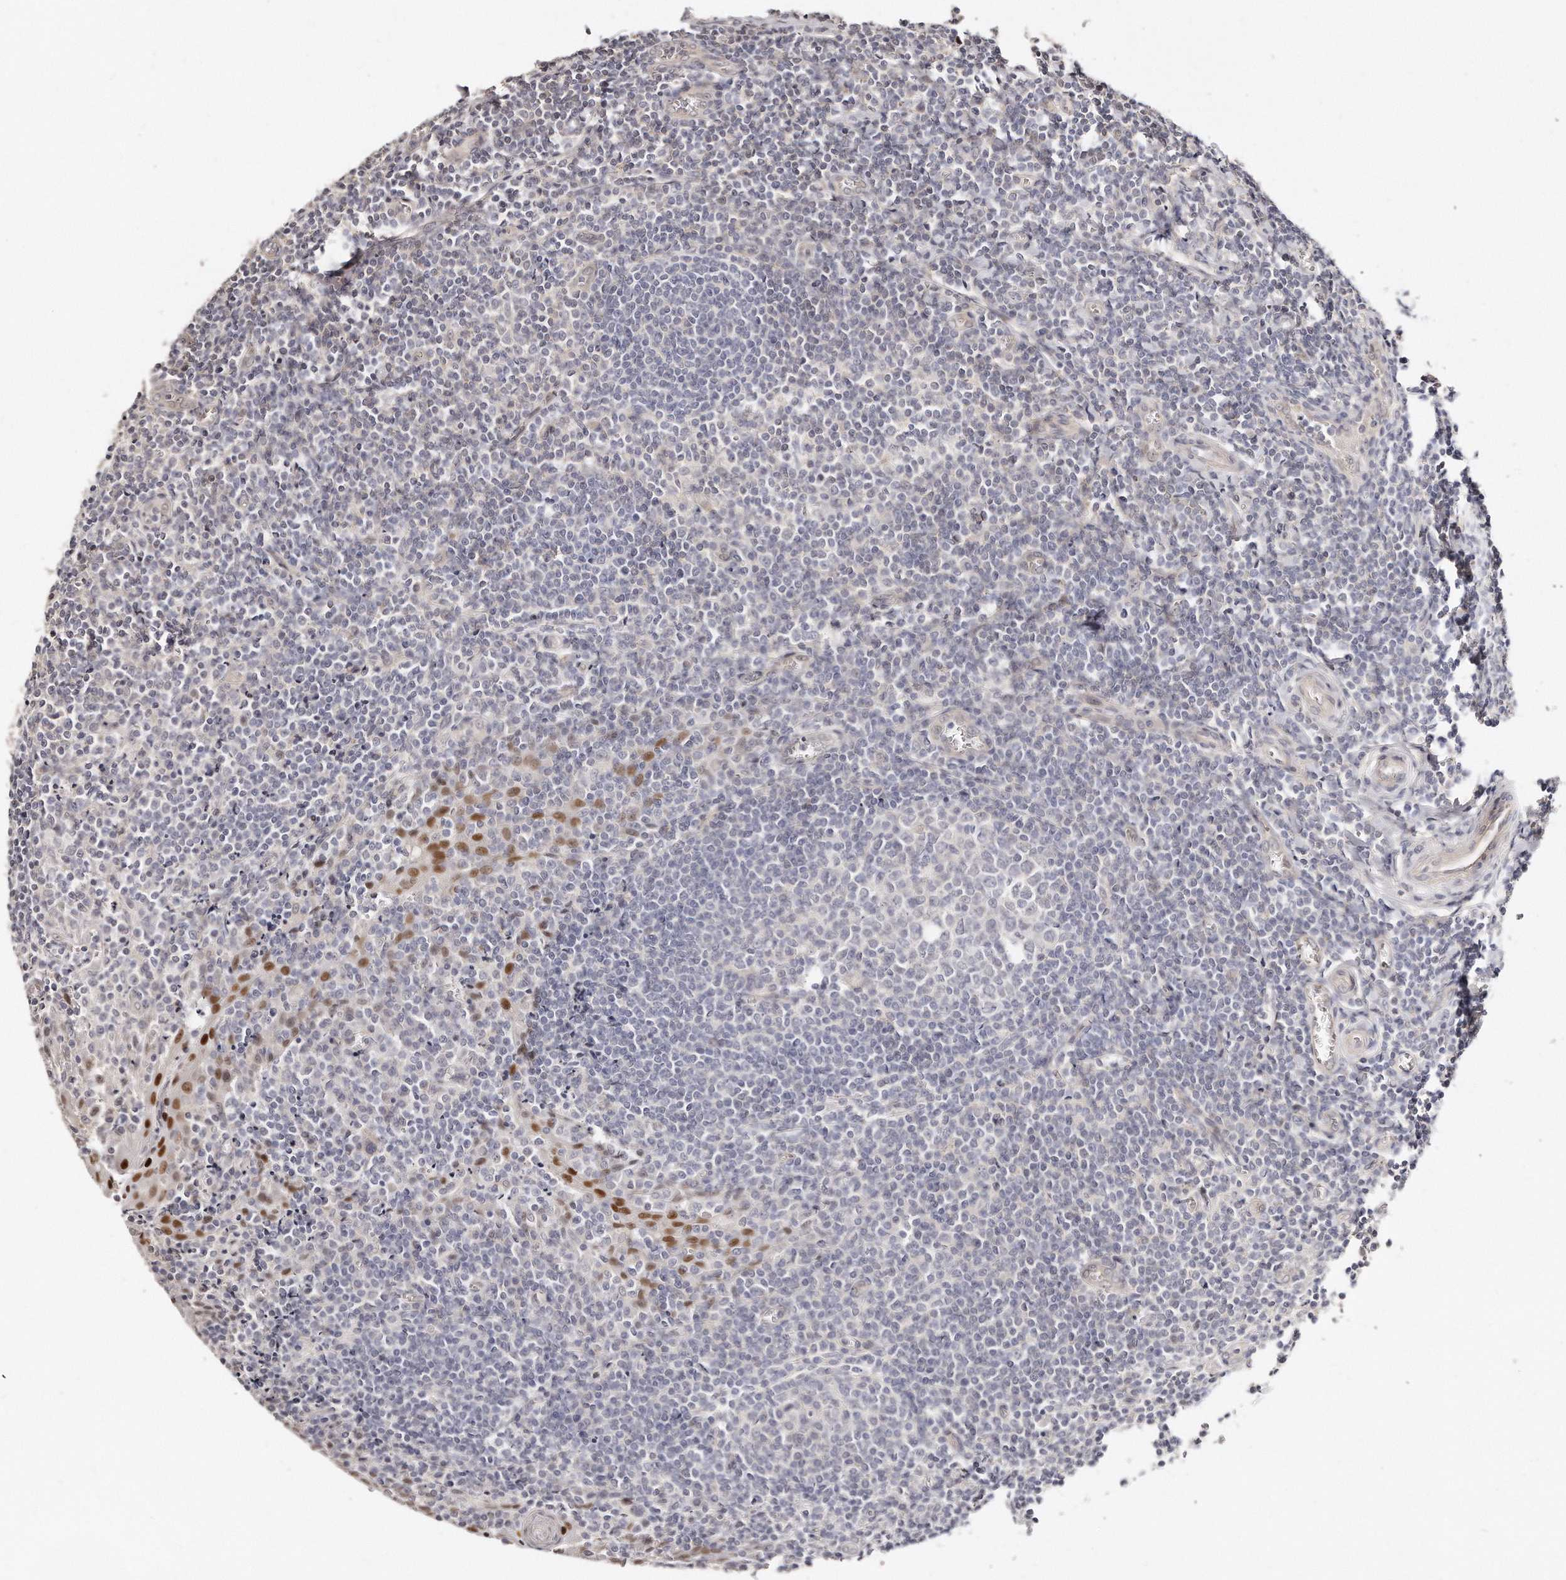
{"staining": {"intensity": "negative", "quantity": "none", "location": "none"}, "tissue": "tonsil", "cell_type": "Germinal center cells", "image_type": "normal", "snomed": [{"axis": "morphology", "description": "Normal tissue, NOS"}, {"axis": "topography", "description": "Tonsil"}], "caption": "Histopathology image shows no significant protein expression in germinal center cells of benign tonsil. The staining was performed using DAB (3,3'-diaminobenzidine) to visualize the protein expression in brown, while the nuclei were stained in blue with hematoxylin (Magnification: 20x).", "gene": "CASZ1", "patient": {"sex": "male", "age": 27}}